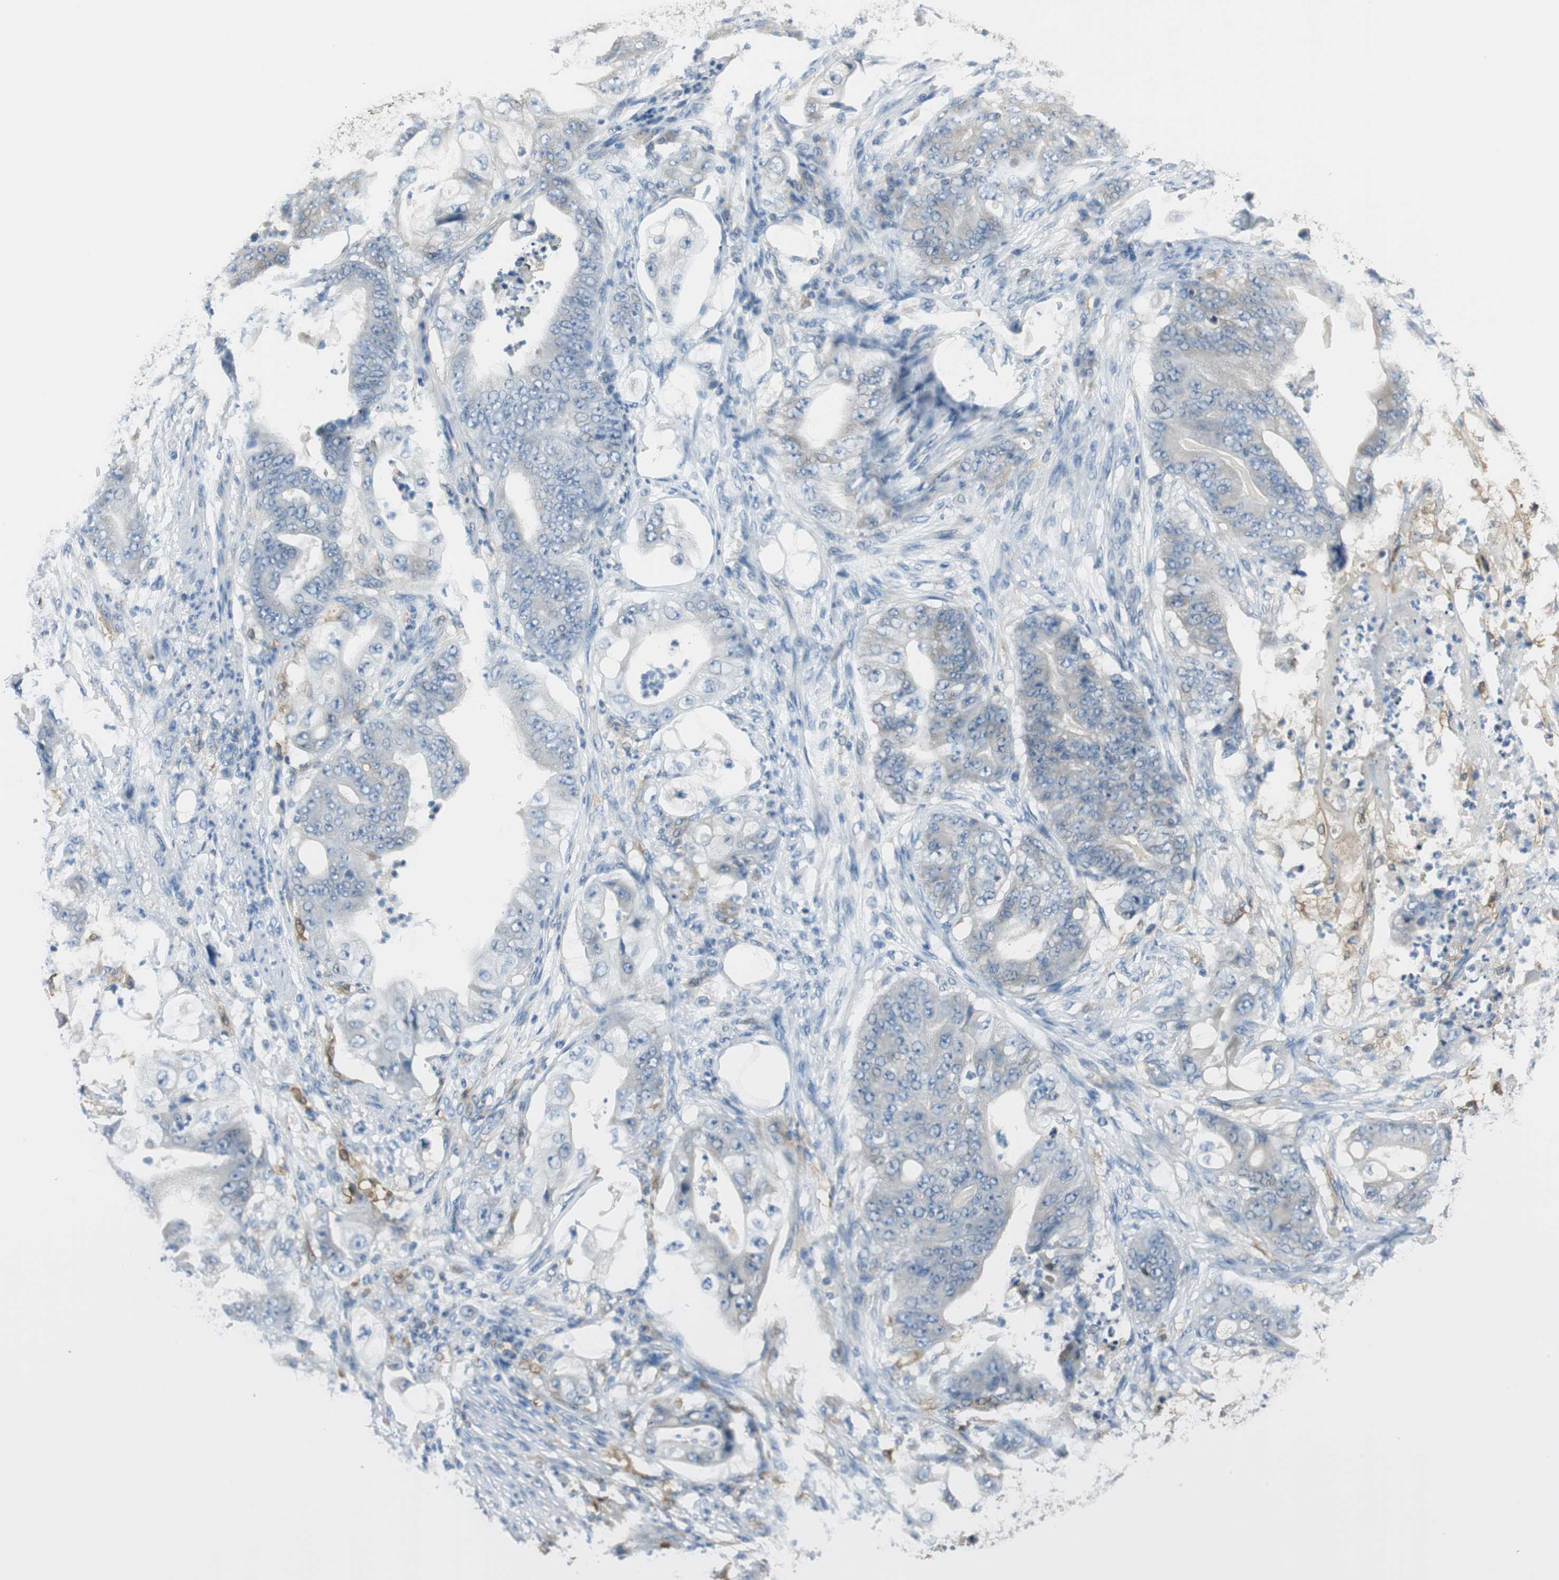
{"staining": {"intensity": "weak", "quantity": "<25%", "location": "cytoplasmic/membranous"}, "tissue": "stomach cancer", "cell_type": "Tumor cells", "image_type": "cancer", "snomed": [{"axis": "morphology", "description": "Adenocarcinoma, NOS"}, {"axis": "topography", "description": "Stomach"}], "caption": "There is no significant positivity in tumor cells of stomach adenocarcinoma.", "gene": "MSTO1", "patient": {"sex": "female", "age": 73}}